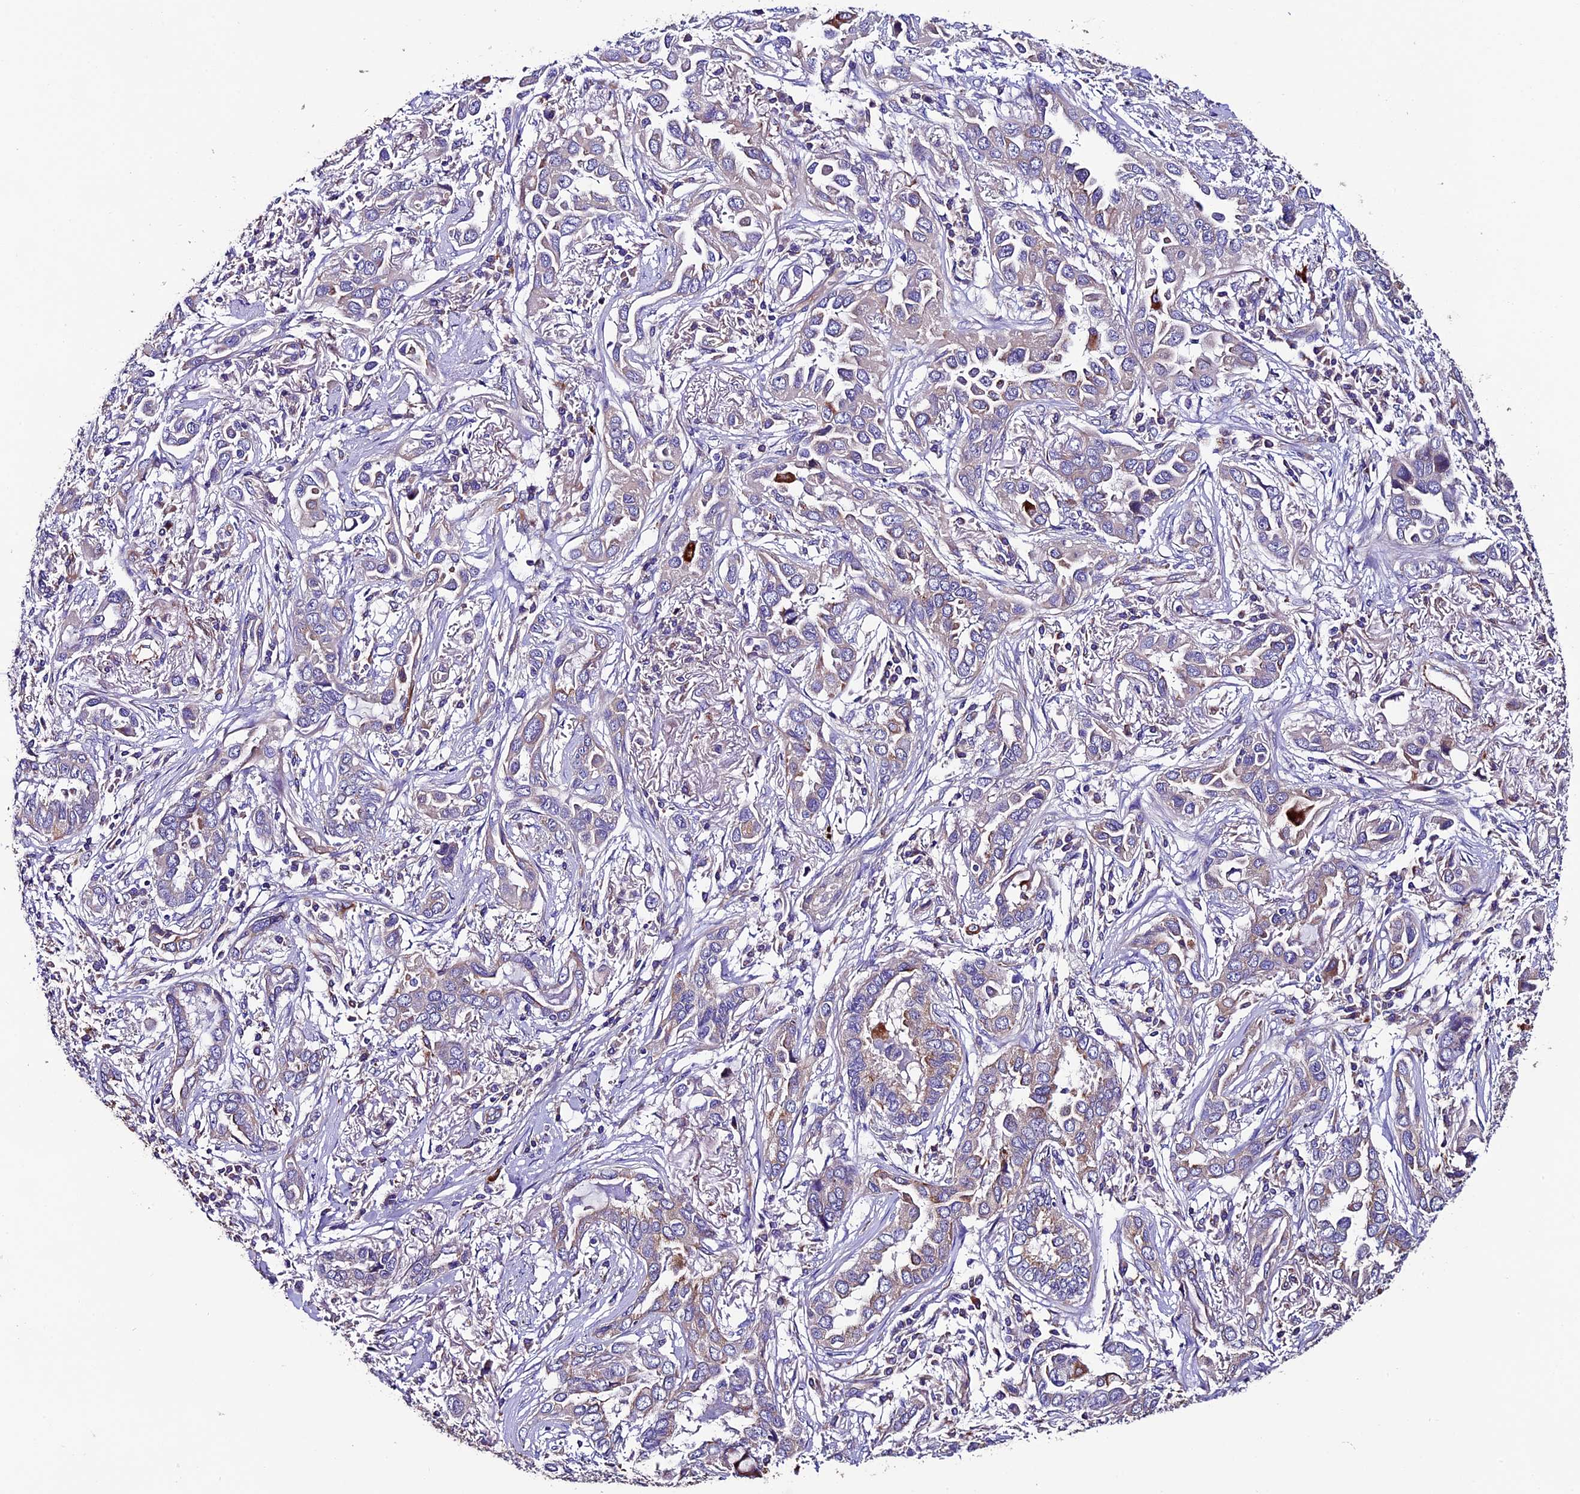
{"staining": {"intensity": "weak", "quantity": "<25%", "location": "cytoplasmic/membranous"}, "tissue": "lung cancer", "cell_type": "Tumor cells", "image_type": "cancer", "snomed": [{"axis": "morphology", "description": "Adenocarcinoma, NOS"}, {"axis": "topography", "description": "Lung"}], "caption": "Tumor cells are negative for protein expression in human lung adenocarcinoma.", "gene": "CLN5", "patient": {"sex": "female", "age": 76}}